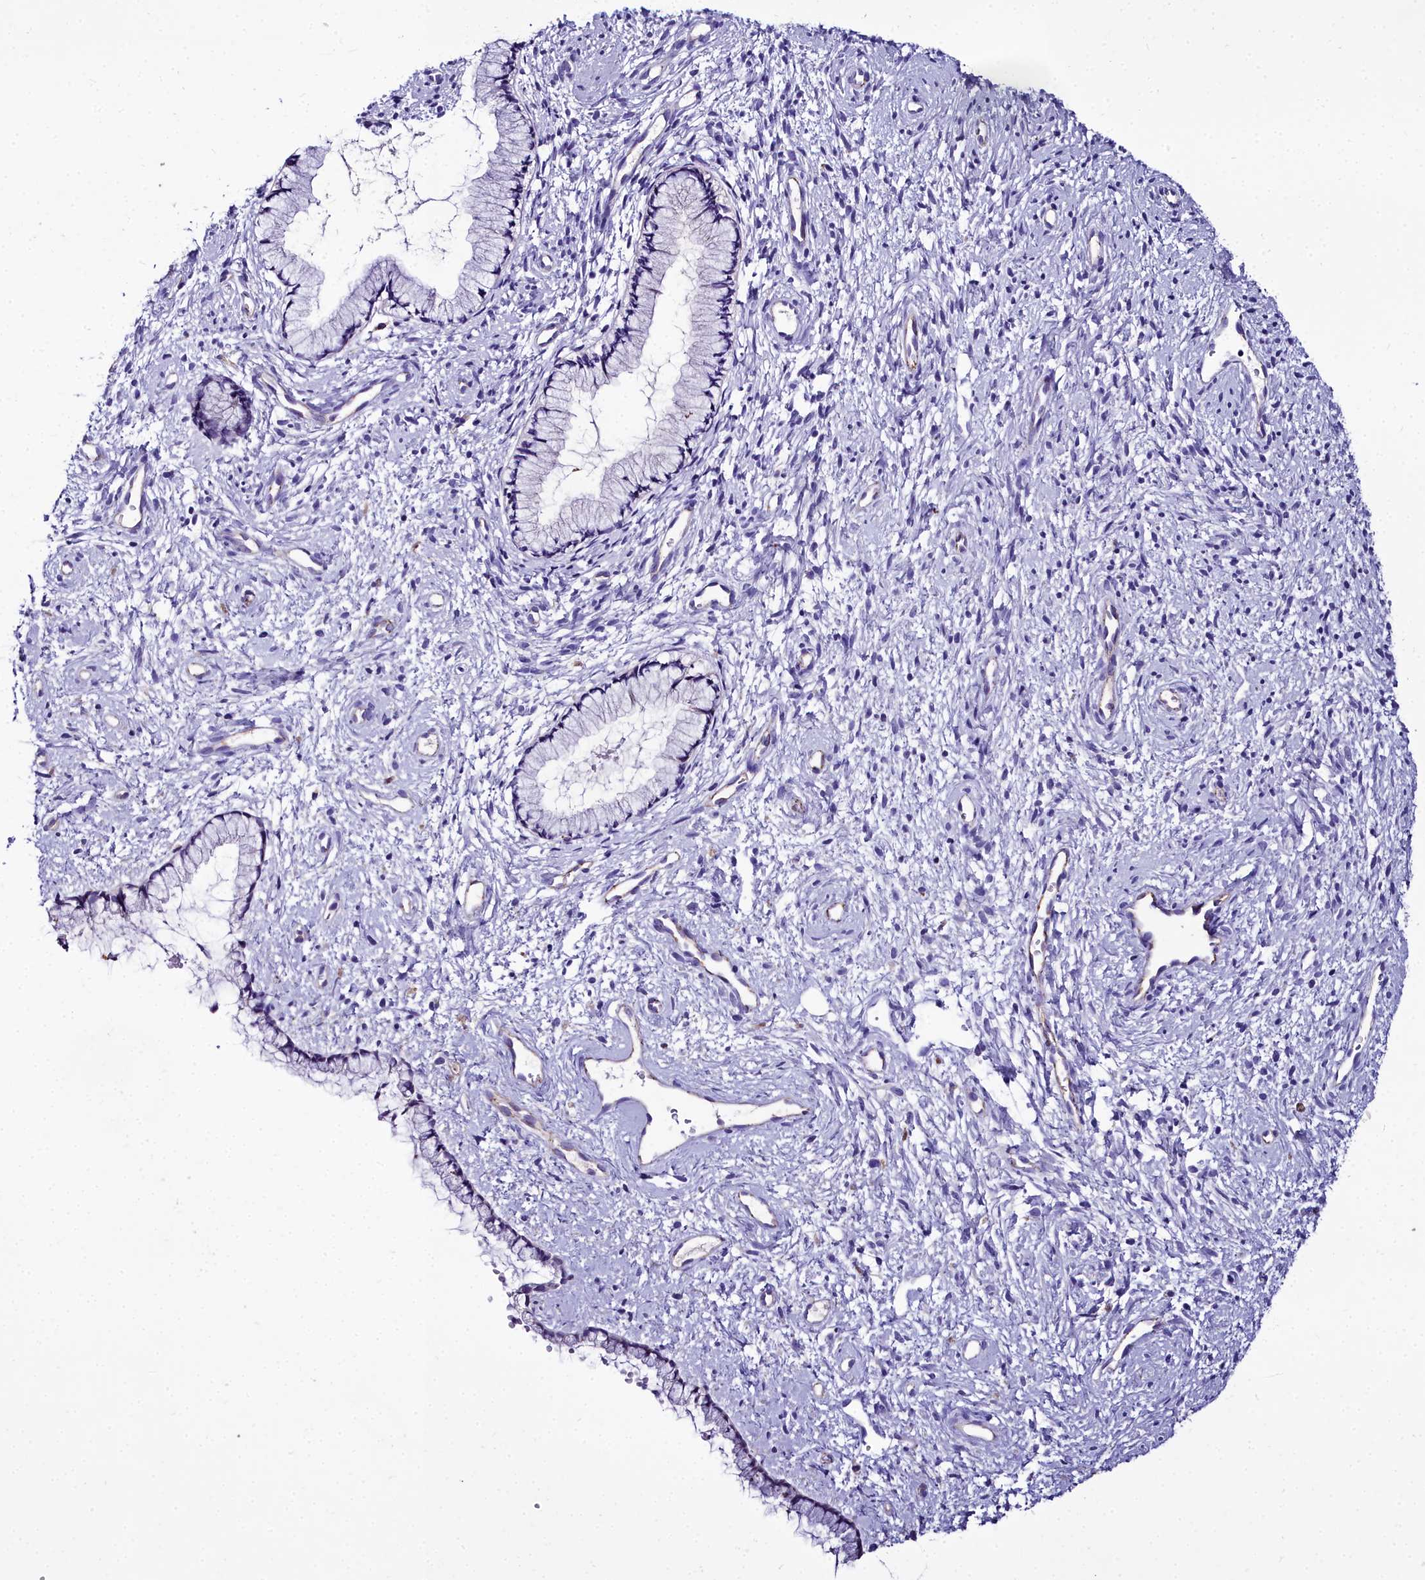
{"staining": {"intensity": "moderate", "quantity": "<25%", "location": "cytoplasmic/membranous"}, "tissue": "cervix", "cell_type": "Glandular cells", "image_type": "normal", "snomed": [{"axis": "morphology", "description": "Normal tissue, NOS"}, {"axis": "topography", "description": "Cervix"}], "caption": "Immunohistochemistry of unremarkable cervix exhibits low levels of moderate cytoplasmic/membranous expression in about <25% of glandular cells. The staining was performed using DAB (3,3'-diaminobenzidine) to visualize the protein expression in brown, while the nuclei were stained in blue with hematoxylin (Magnification: 20x).", "gene": "MS4A18", "patient": {"sex": "female", "age": 57}}